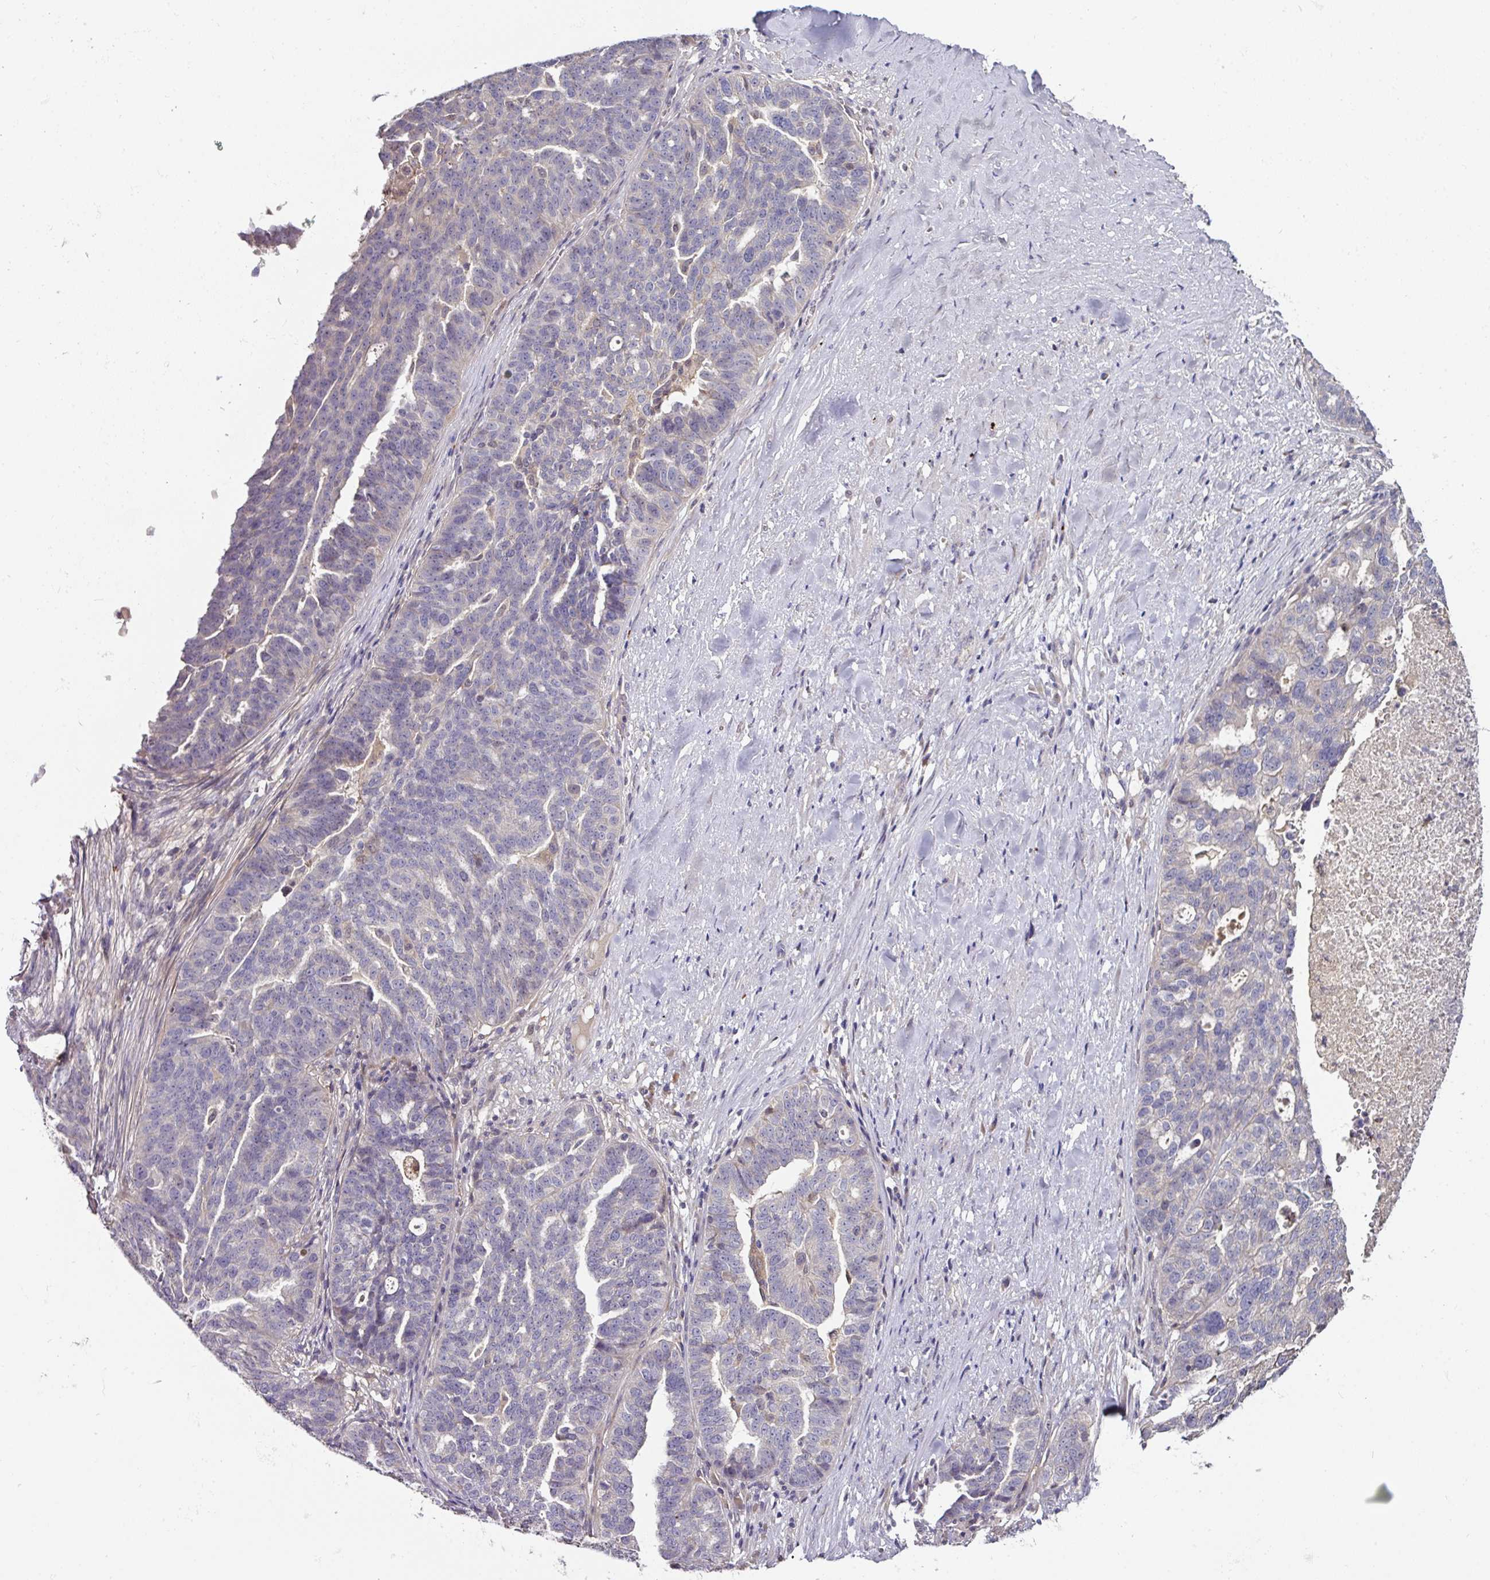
{"staining": {"intensity": "negative", "quantity": "none", "location": "none"}, "tissue": "ovarian cancer", "cell_type": "Tumor cells", "image_type": "cancer", "snomed": [{"axis": "morphology", "description": "Cystadenocarcinoma, serous, NOS"}, {"axis": "topography", "description": "Ovary"}], "caption": "This is an immunohistochemistry histopathology image of ovarian cancer (serous cystadenocarcinoma). There is no staining in tumor cells.", "gene": "CTDSP2", "patient": {"sex": "female", "age": 59}}